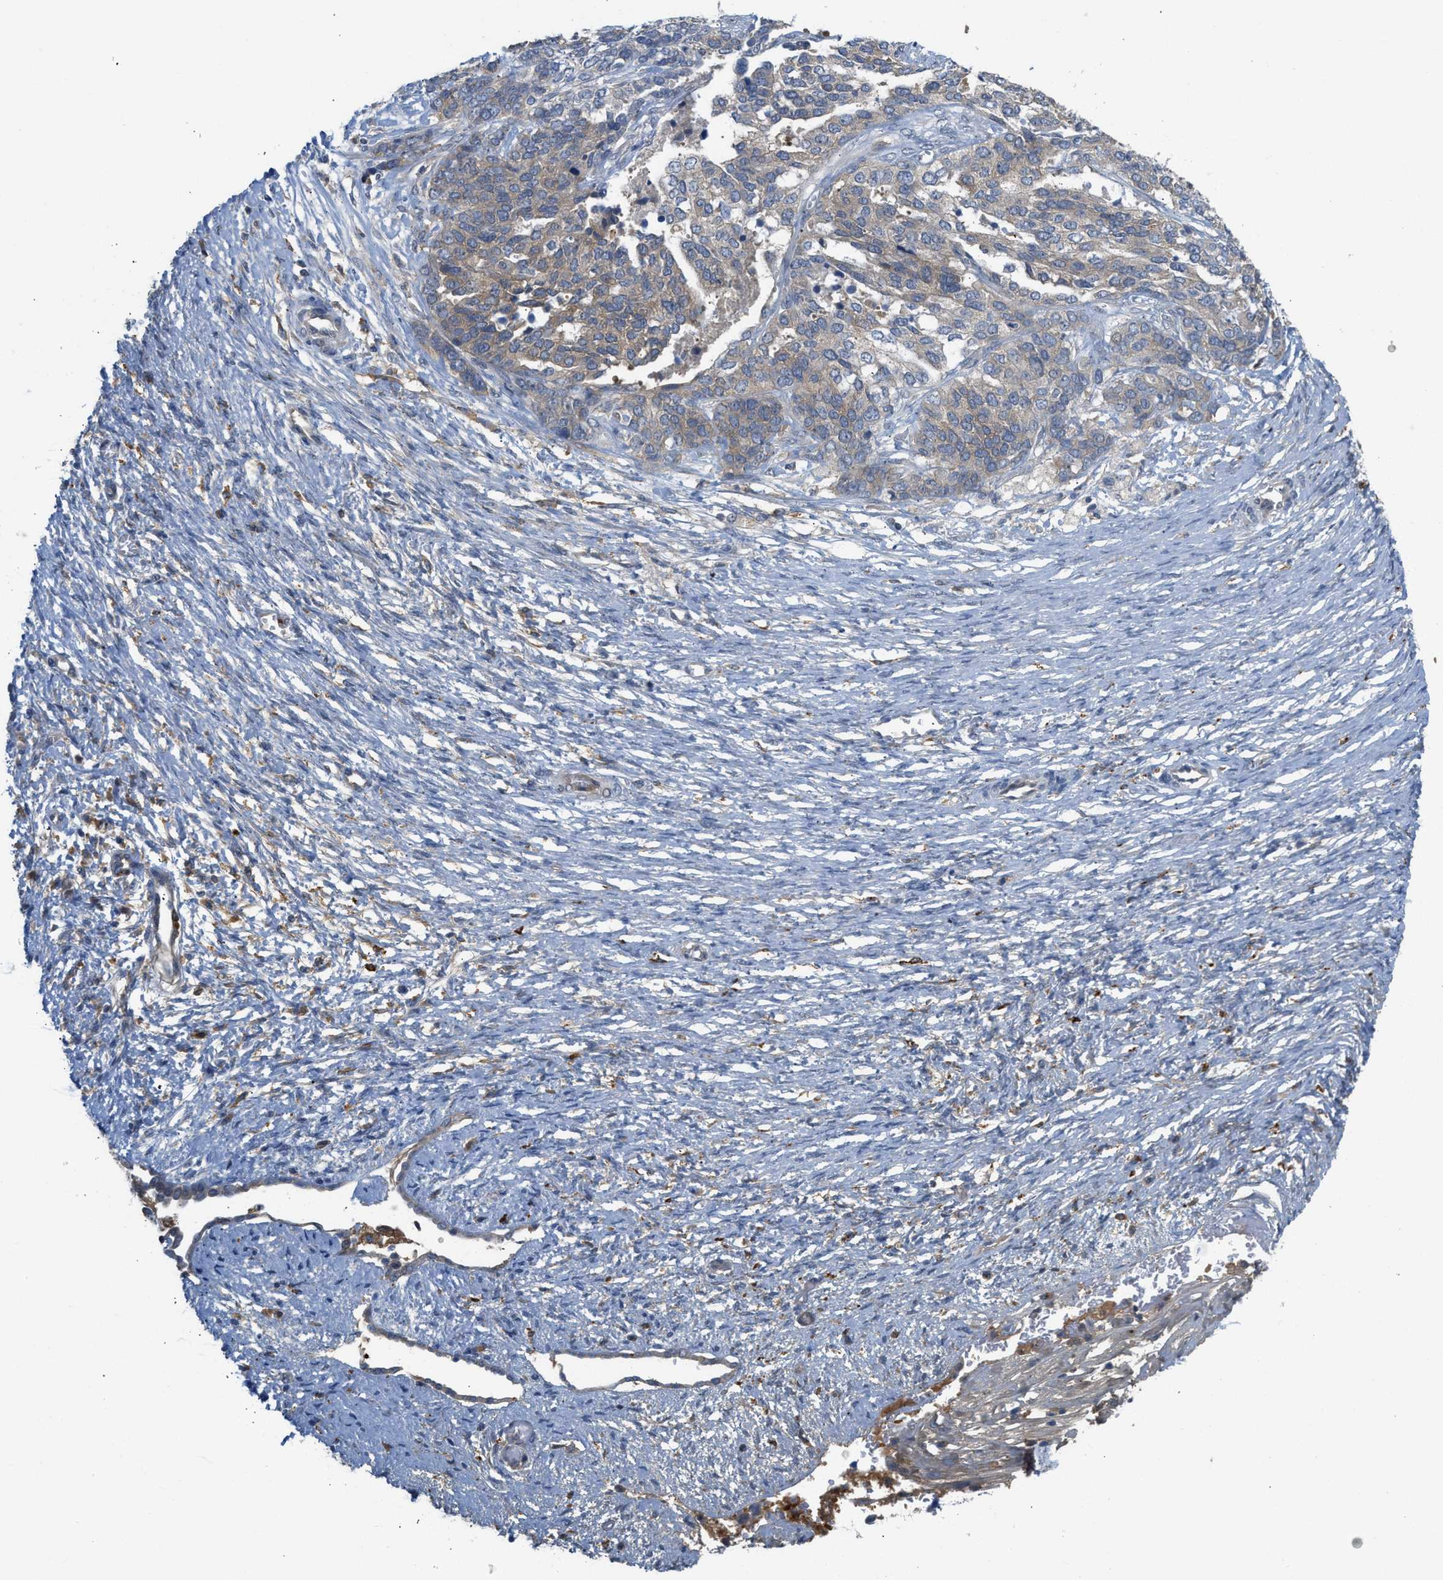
{"staining": {"intensity": "weak", "quantity": ">75%", "location": "cytoplasmic/membranous"}, "tissue": "ovarian cancer", "cell_type": "Tumor cells", "image_type": "cancer", "snomed": [{"axis": "morphology", "description": "Cystadenocarcinoma, serous, NOS"}, {"axis": "topography", "description": "Ovary"}], "caption": "An IHC histopathology image of tumor tissue is shown. Protein staining in brown highlights weak cytoplasmic/membranous positivity in ovarian cancer (serous cystadenocarcinoma) within tumor cells.", "gene": "RHBDF2", "patient": {"sex": "female", "age": 44}}